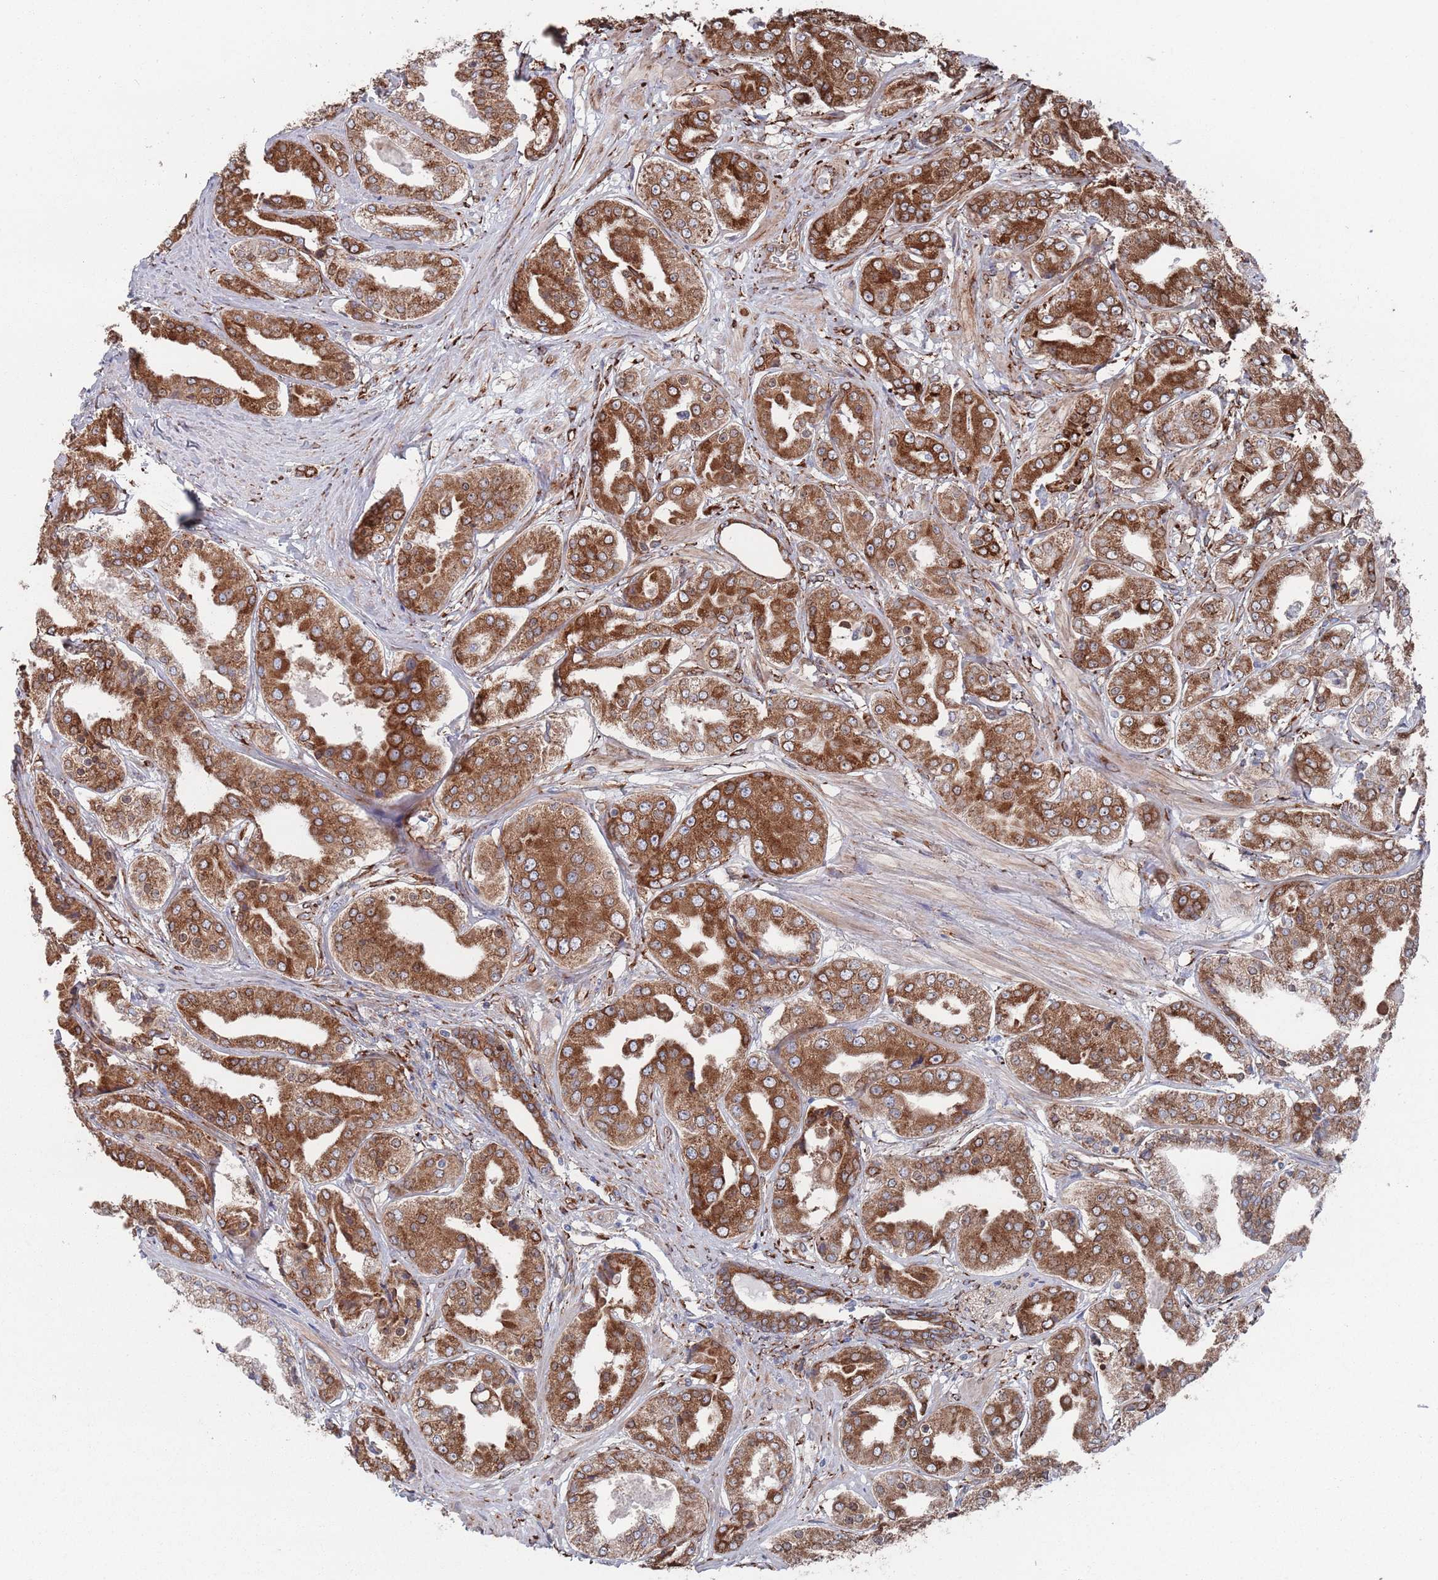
{"staining": {"intensity": "strong", "quantity": ">75%", "location": "cytoplasmic/membranous"}, "tissue": "prostate cancer", "cell_type": "Tumor cells", "image_type": "cancer", "snomed": [{"axis": "morphology", "description": "Adenocarcinoma, High grade"}, {"axis": "topography", "description": "Prostate"}], "caption": "This photomicrograph shows high-grade adenocarcinoma (prostate) stained with immunohistochemistry (IHC) to label a protein in brown. The cytoplasmic/membranous of tumor cells show strong positivity for the protein. Nuclei are counter-stained blue.", "gene": "CCDC106", "patient": {"sex": "male", "age": 63}}